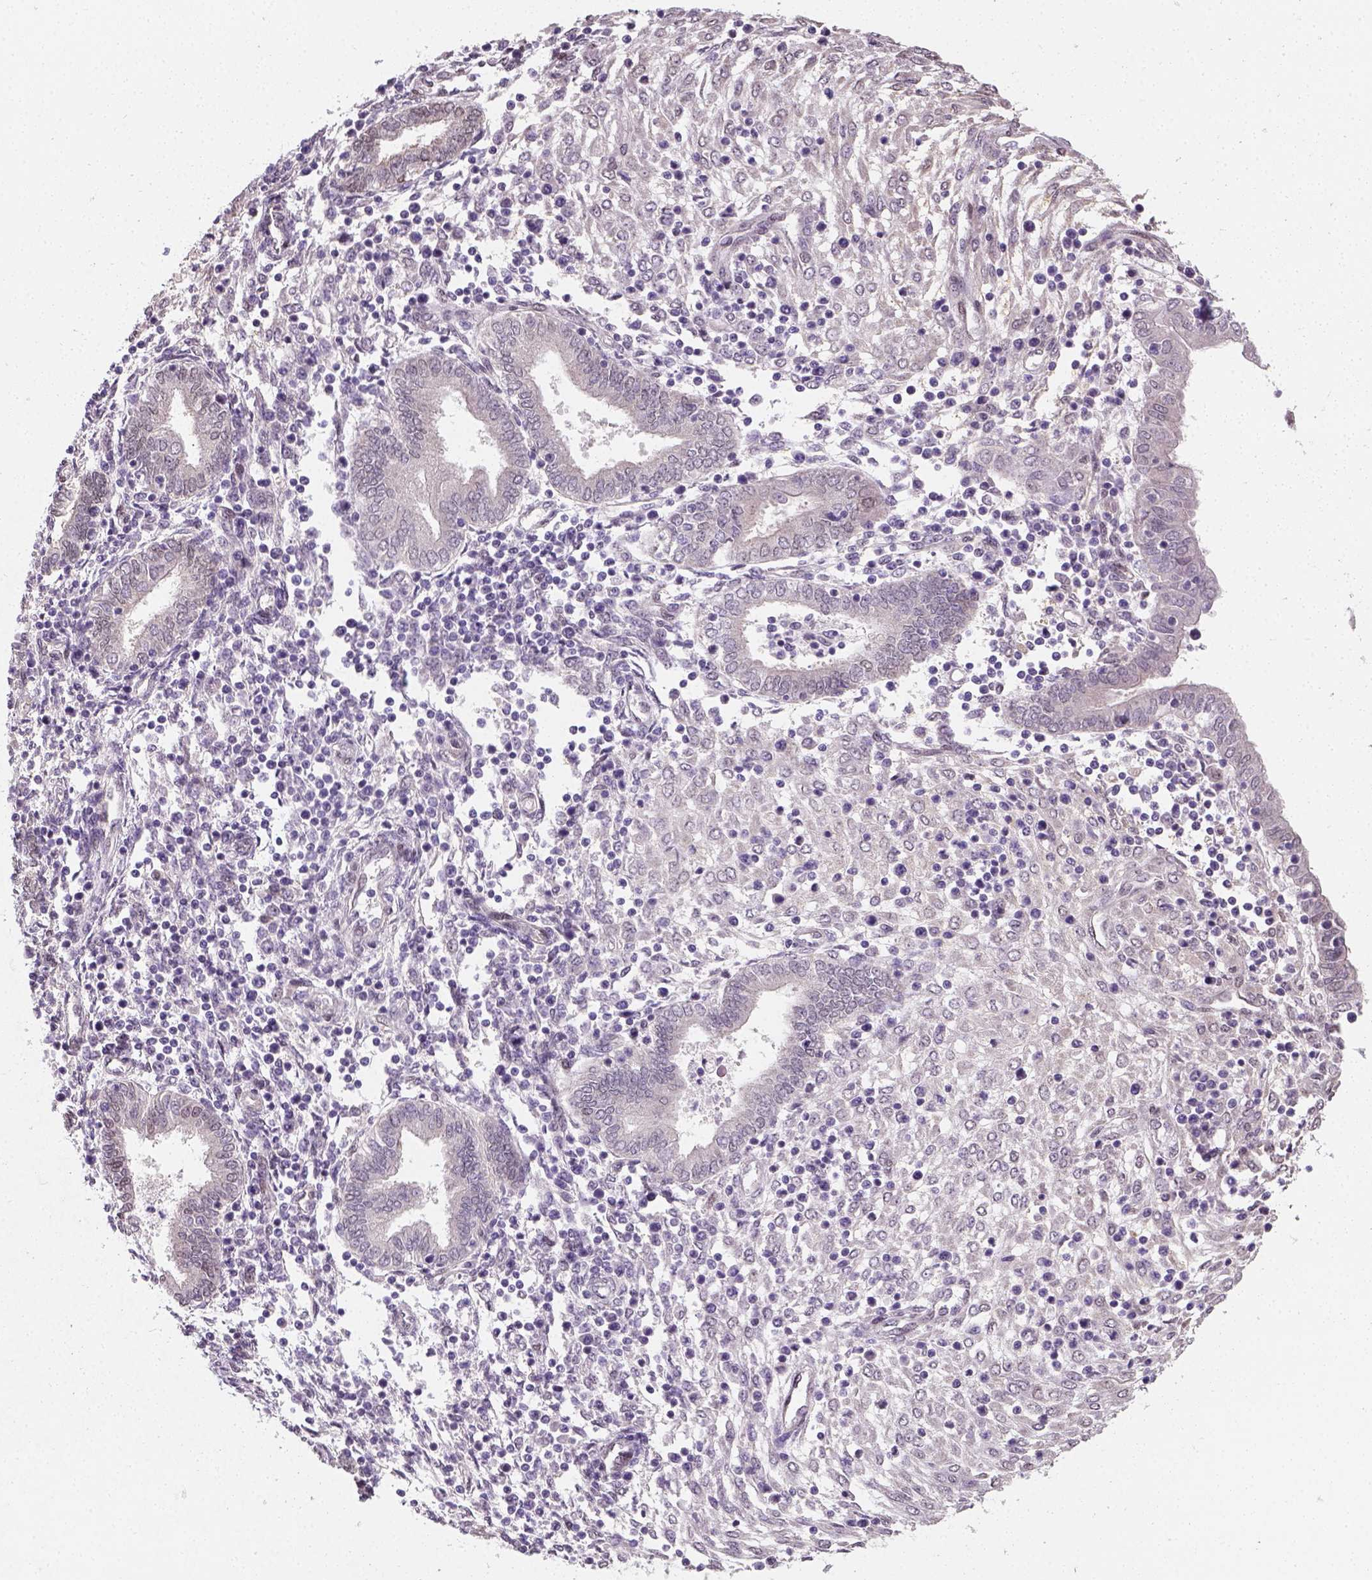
{"staining": {"intensity": "weak", "quantity": "25%-75%", "location": "nuclear"}, "tissue": "endometrium", "cell_type": "Cells in endometrial stroma", "image_type": "normal", "snomed": [{"axis": "morphology", "description": "Normal tissue, NOS"}, {"axis": "topography", "description": "Endometrium"}], "caption": "Immunohistochemistry (IHC) image of benign human endometrium stained for a protein (brown), which exhibits low levels of weak nuclear positivity in approximately 25%-75% of cells in endometrial stroma.", "gene": "C1orf112", "patient": {"sex": "female", "age": 42}}